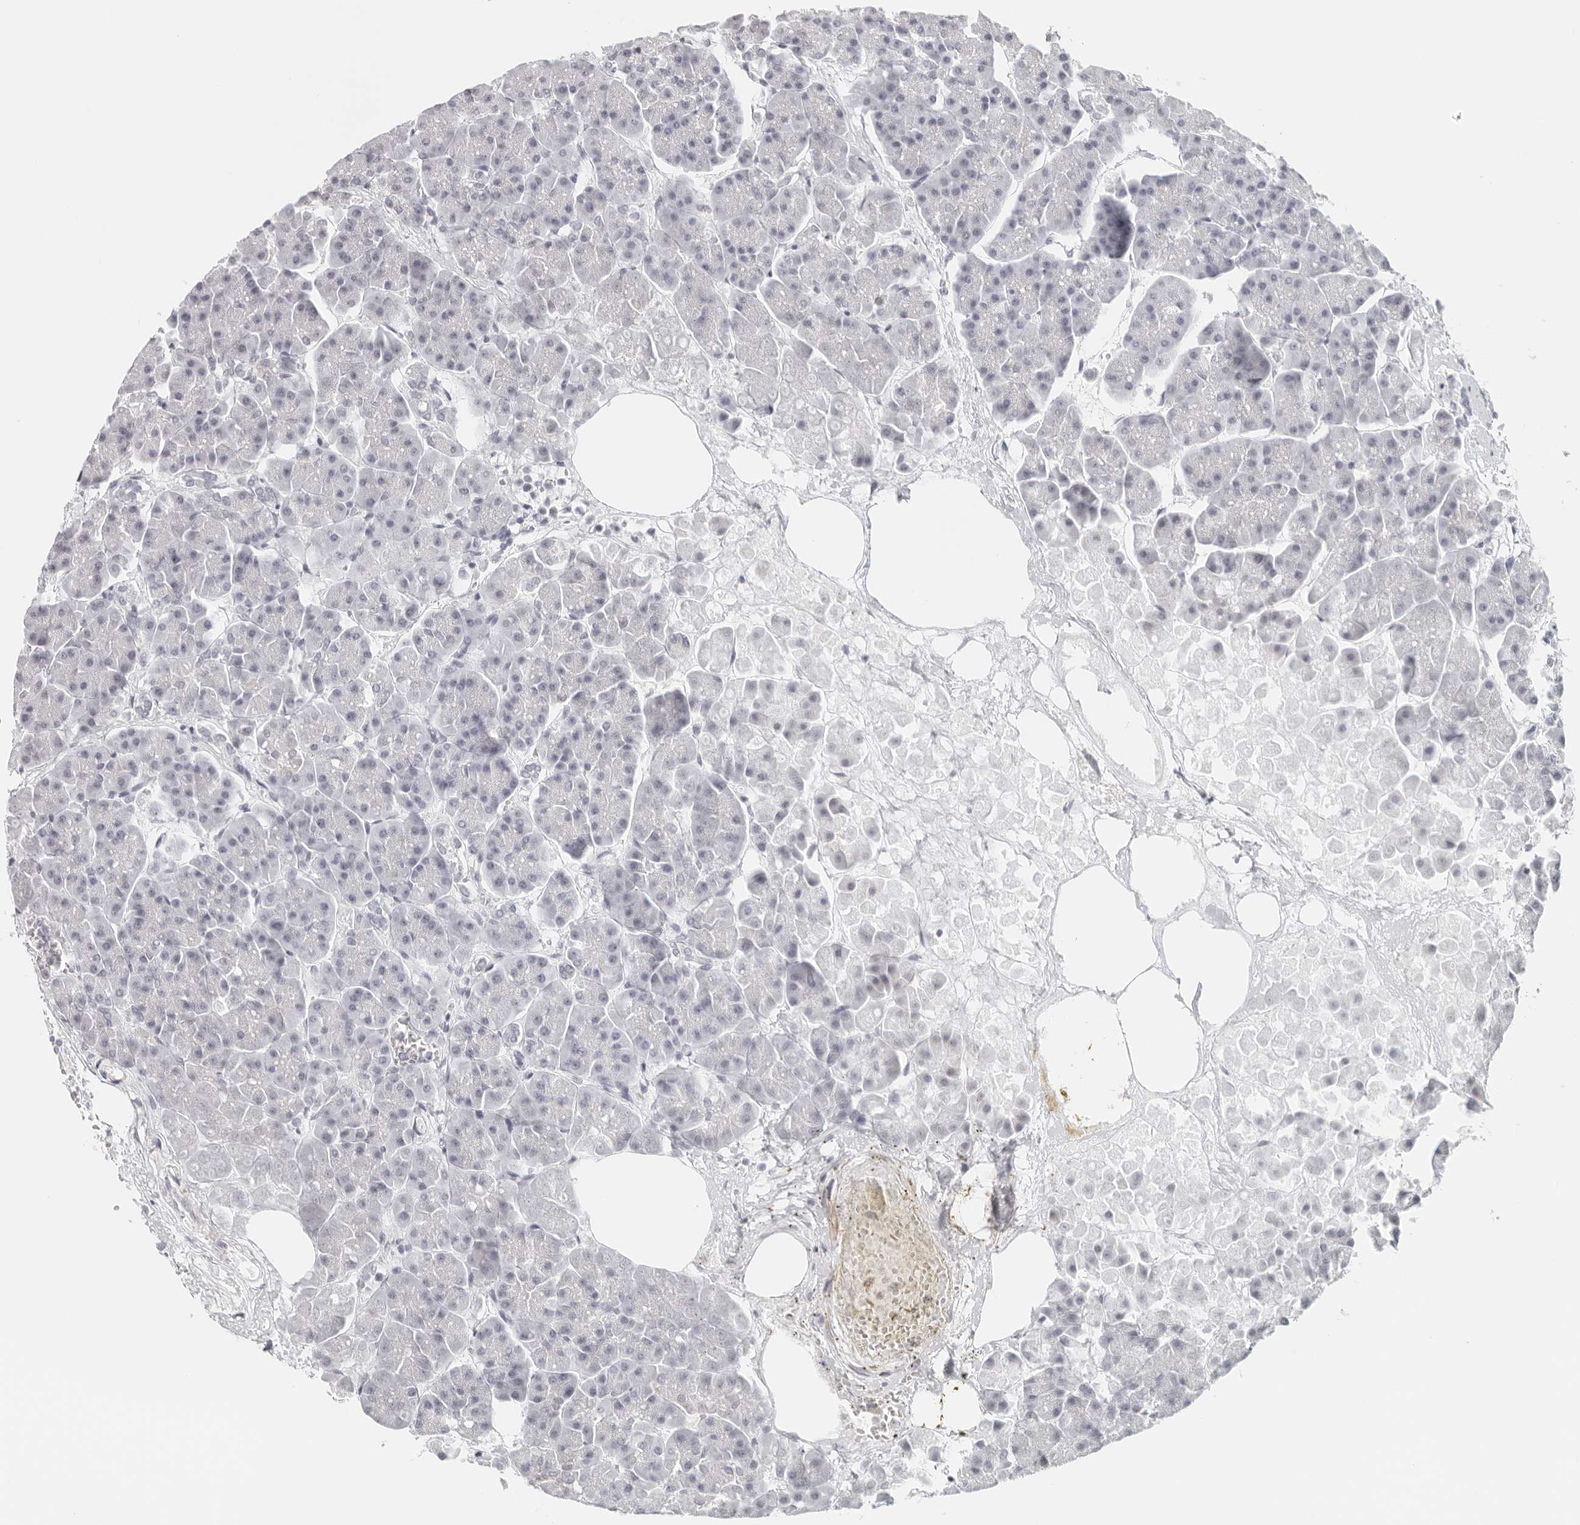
{"staining": {"intensity": "moderate", "quantity": "<25%", "location": "cytoplasmic/membranous"}, "tissue": "pancreas", "cell_type": "Exocrine glandular cells", "image_type": "normal", "snomed": [{"axis": "morphology", "description": "Normal tissue, NOS"}, {"axis": "topography", "description": "Pancreas"}], "caption": "Brown immunohistochemical staining in normal human pancreas demonstrates moderate cytoplasmic/membranous positivity in about <25% of exocrine glandular cells.", "gene": "RPS6KC1", "patient": {"sex": "female", "age": 70}}